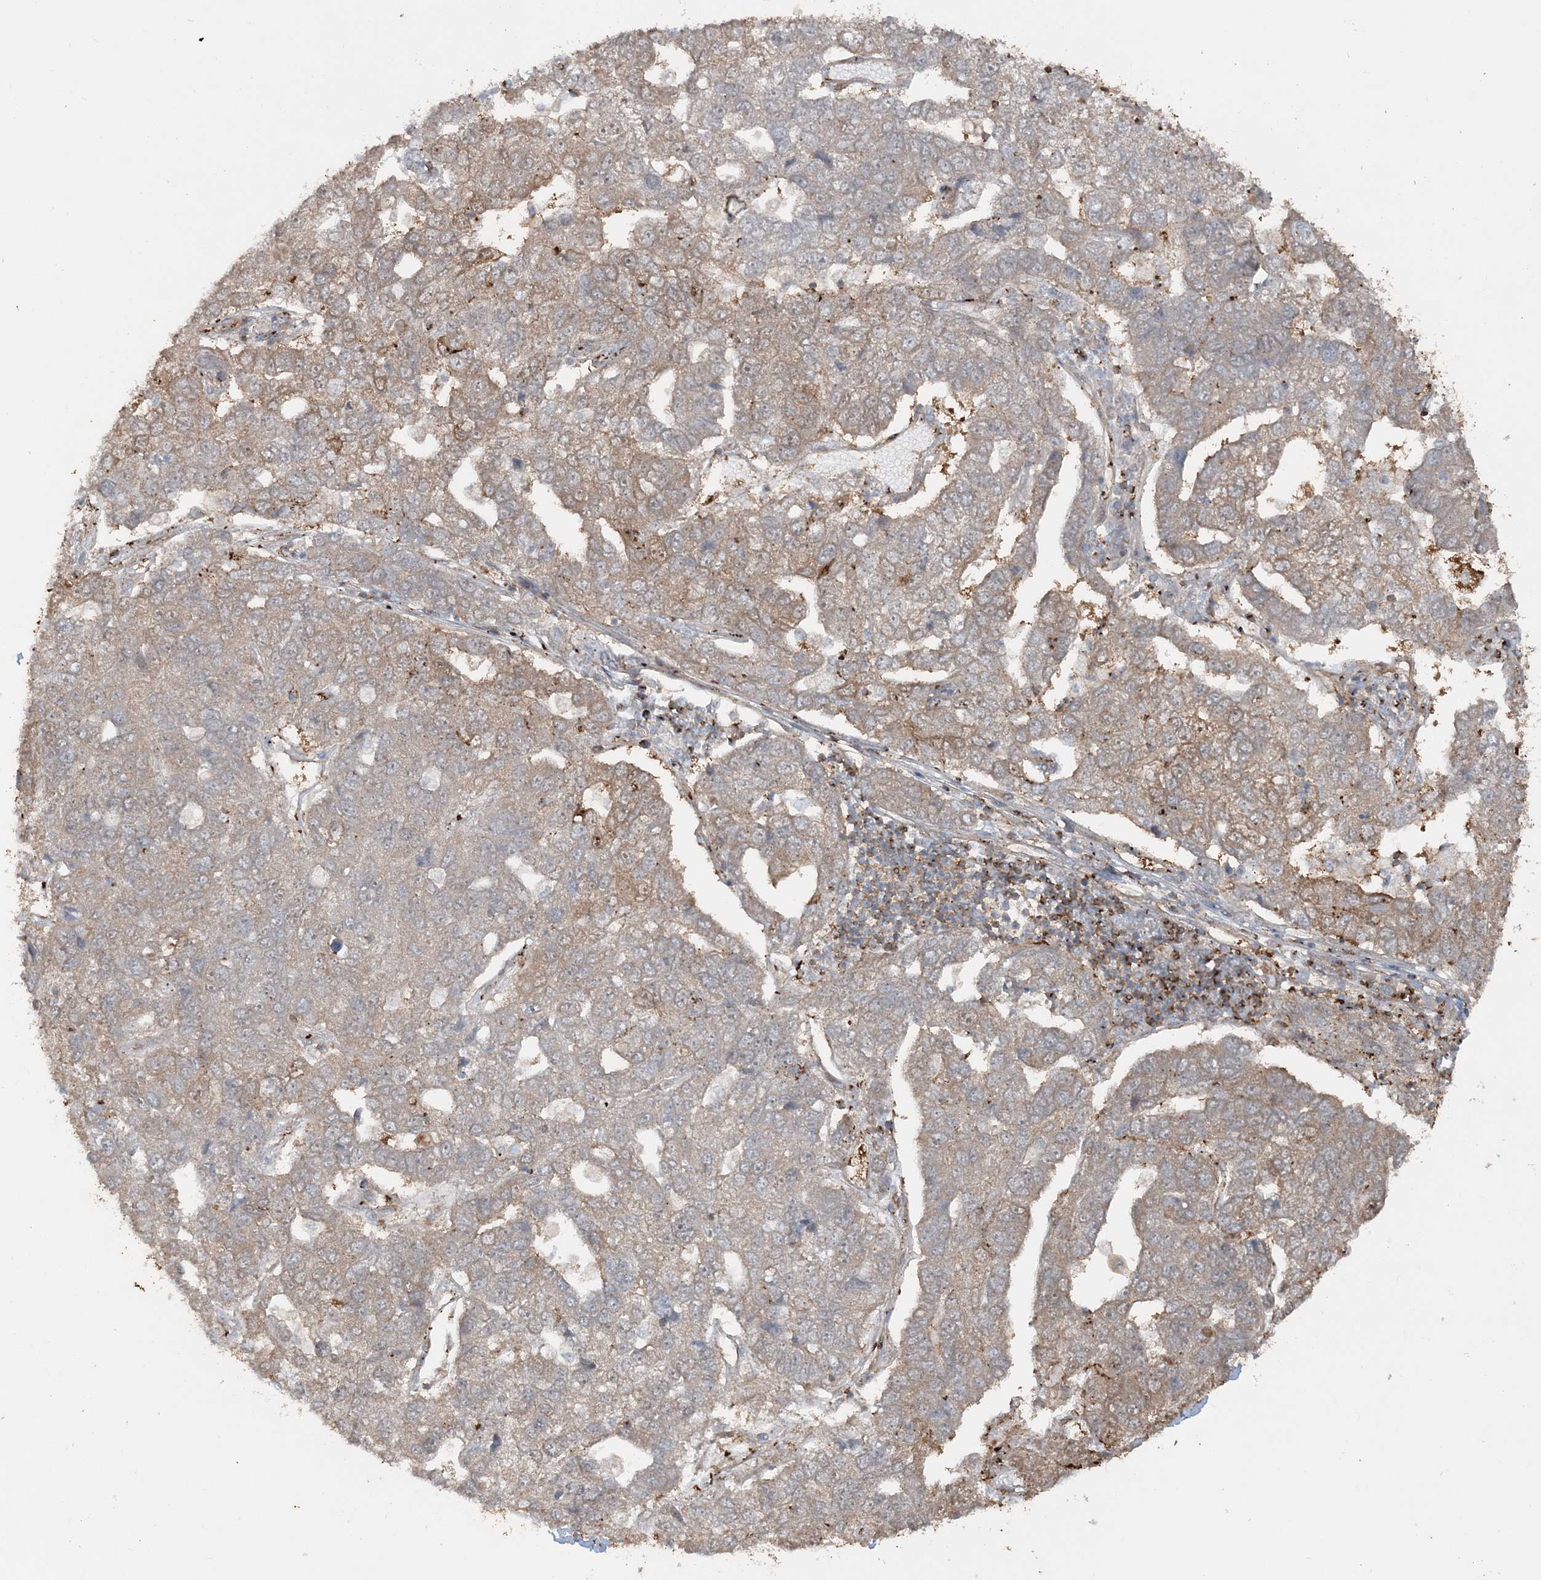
{"staining": {"intensity": "weak", "quantity": "25%-75%", "location": "cytoplasmic/membranous"}, "tissue": "pancreatic cancer", "cell_type": "Tumor cells", "image_type": "cancer", "snomed": [{"axis": "morphology", "description": "Adenocarcinoma, NOS"}, {"axis": "topography", "description": "Pancreas"}], "caption": "This image displays IHC staining of pancreatic adenocarcinoma, with low weak cytoplasmic/membranous expression in about 25%-75% of tumor cells.", "gene": "DSTN", "patient": {"sex": "female", "age": 61}}